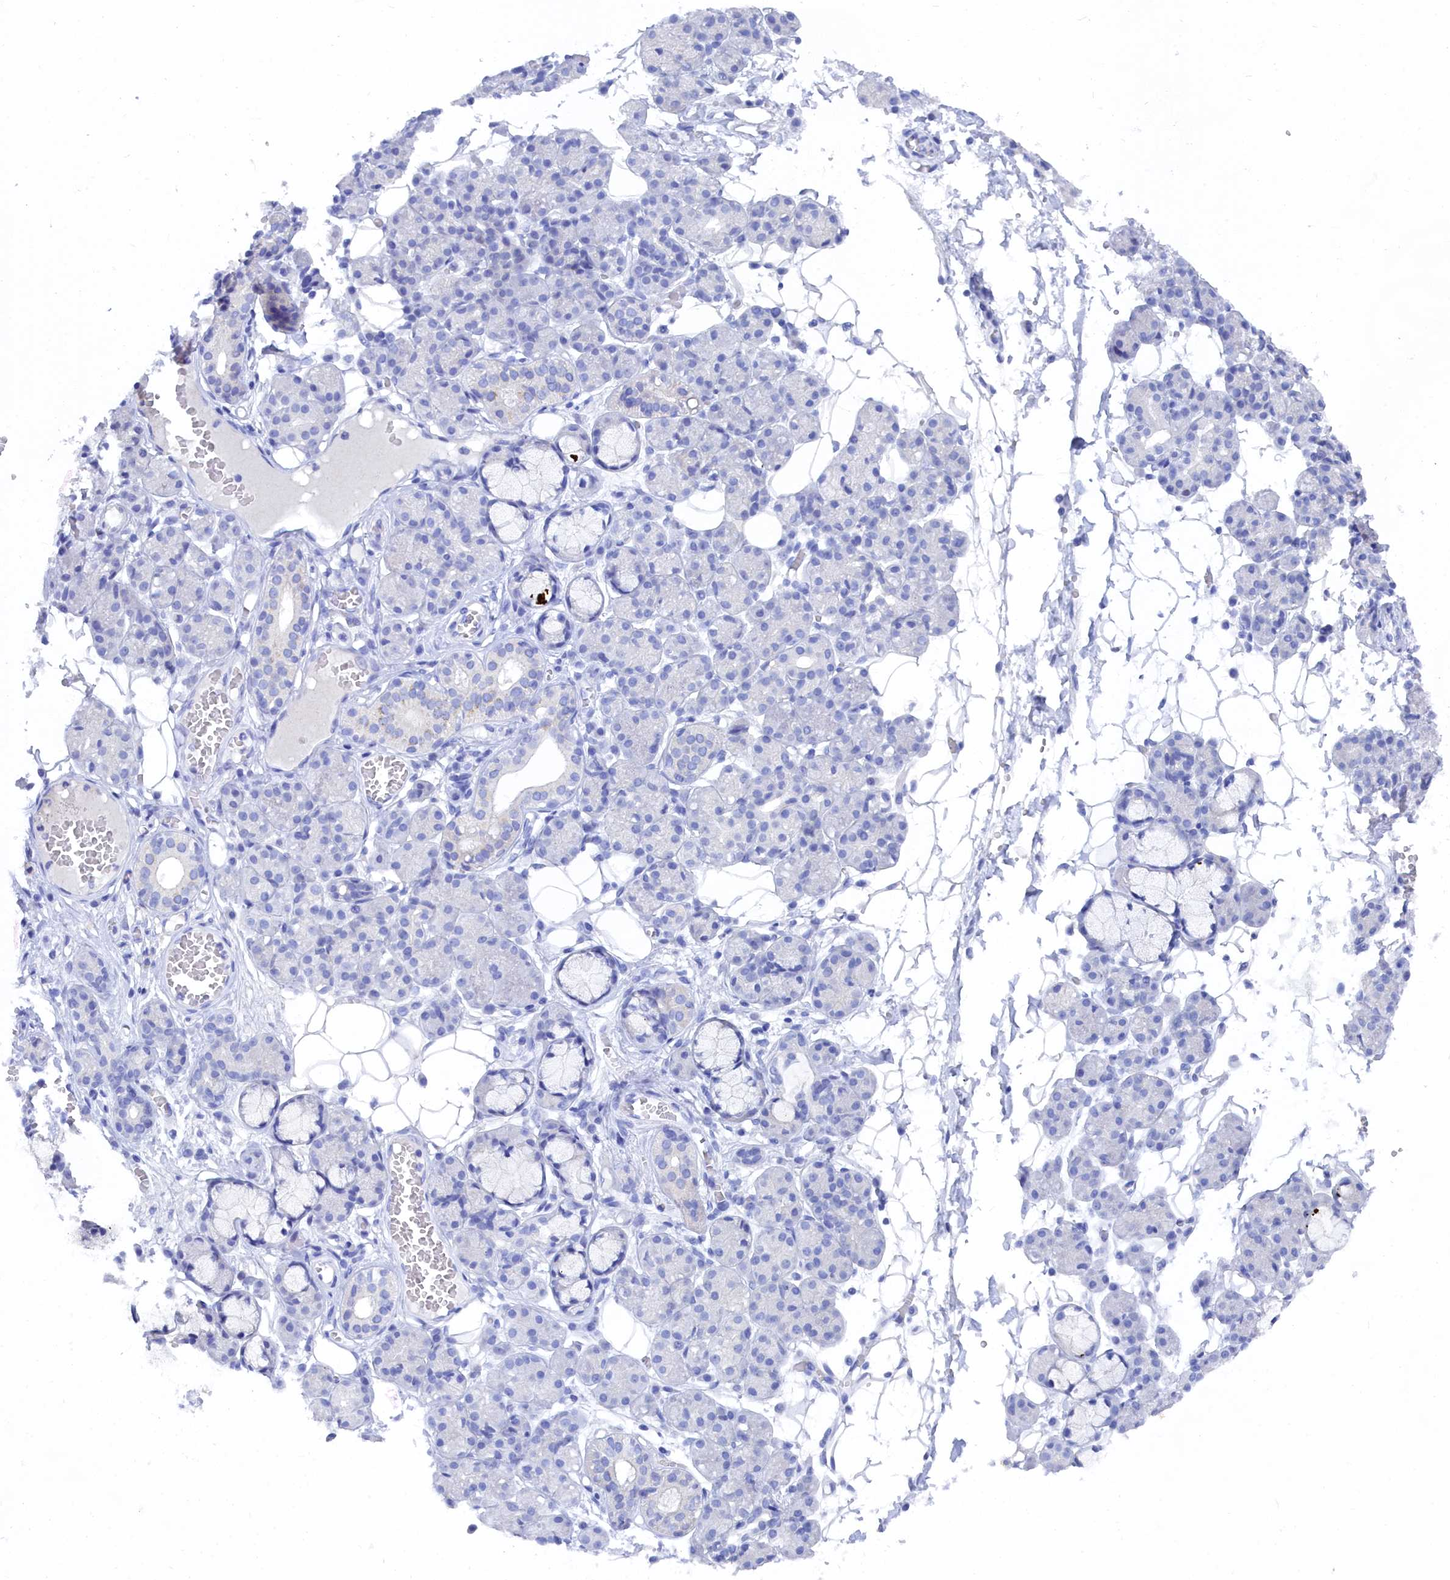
{"staining": {"intensity": "negative", "quantity": "none", "location": "none"}, "tissue": "salivary gland", "cell_type": "Glandular cells", "image_type": "normal", "snomed": [{"axis": "morphology", "description": "Normal tissue, NOS"}, {"axis": "topography", "description": "Salivary gland"}], "caption": "This is an IHC histopathology image of unremarkable human salivary gland. There is no positivity in glandular cells.", "gene": "TRIM10", "patient": {"sex": "male", "age": 63}}